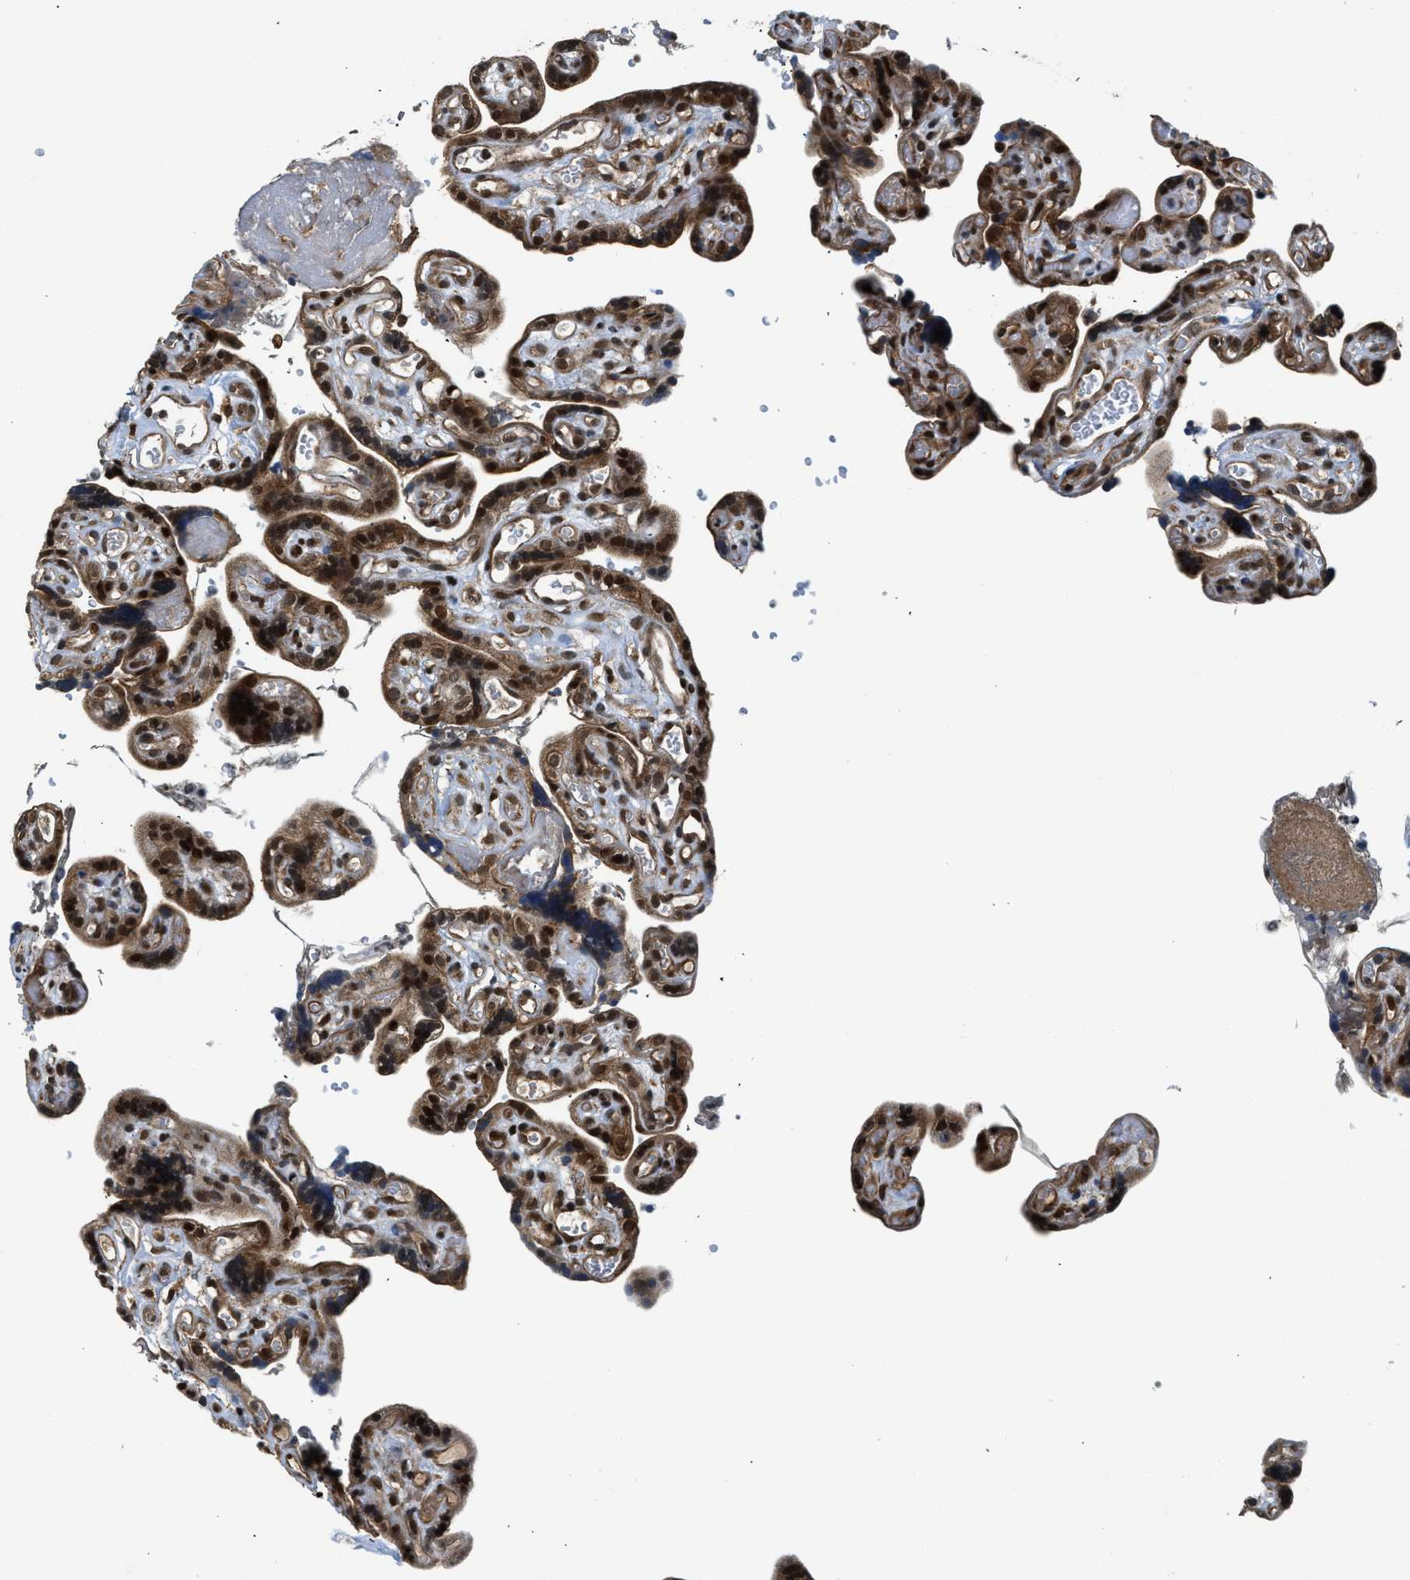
{"staining": {"intensity": "moderate", "quantity": ">75%", "location": "cytoplasmic/membranous,nuclear"}, "tissue": "placenta", "cell_type": "Decidual cells", "image_type": "normal", "snomed": [{"axis": "morphology", "description": "Normal tissue, NOS"}, {"axis": "topography", "description": "Placenta"}], "caption": "Decidual cells display moderate cytoplasmic/membranous,nuclear expression in about >75% of cells in normal placenta. Using DAB (brown) and hematoxylin (blue) stains, captured at high magnification using brightfield microscopy.", "gene": "RETREG3", "patient": {"sex": "female", "age": 30}}